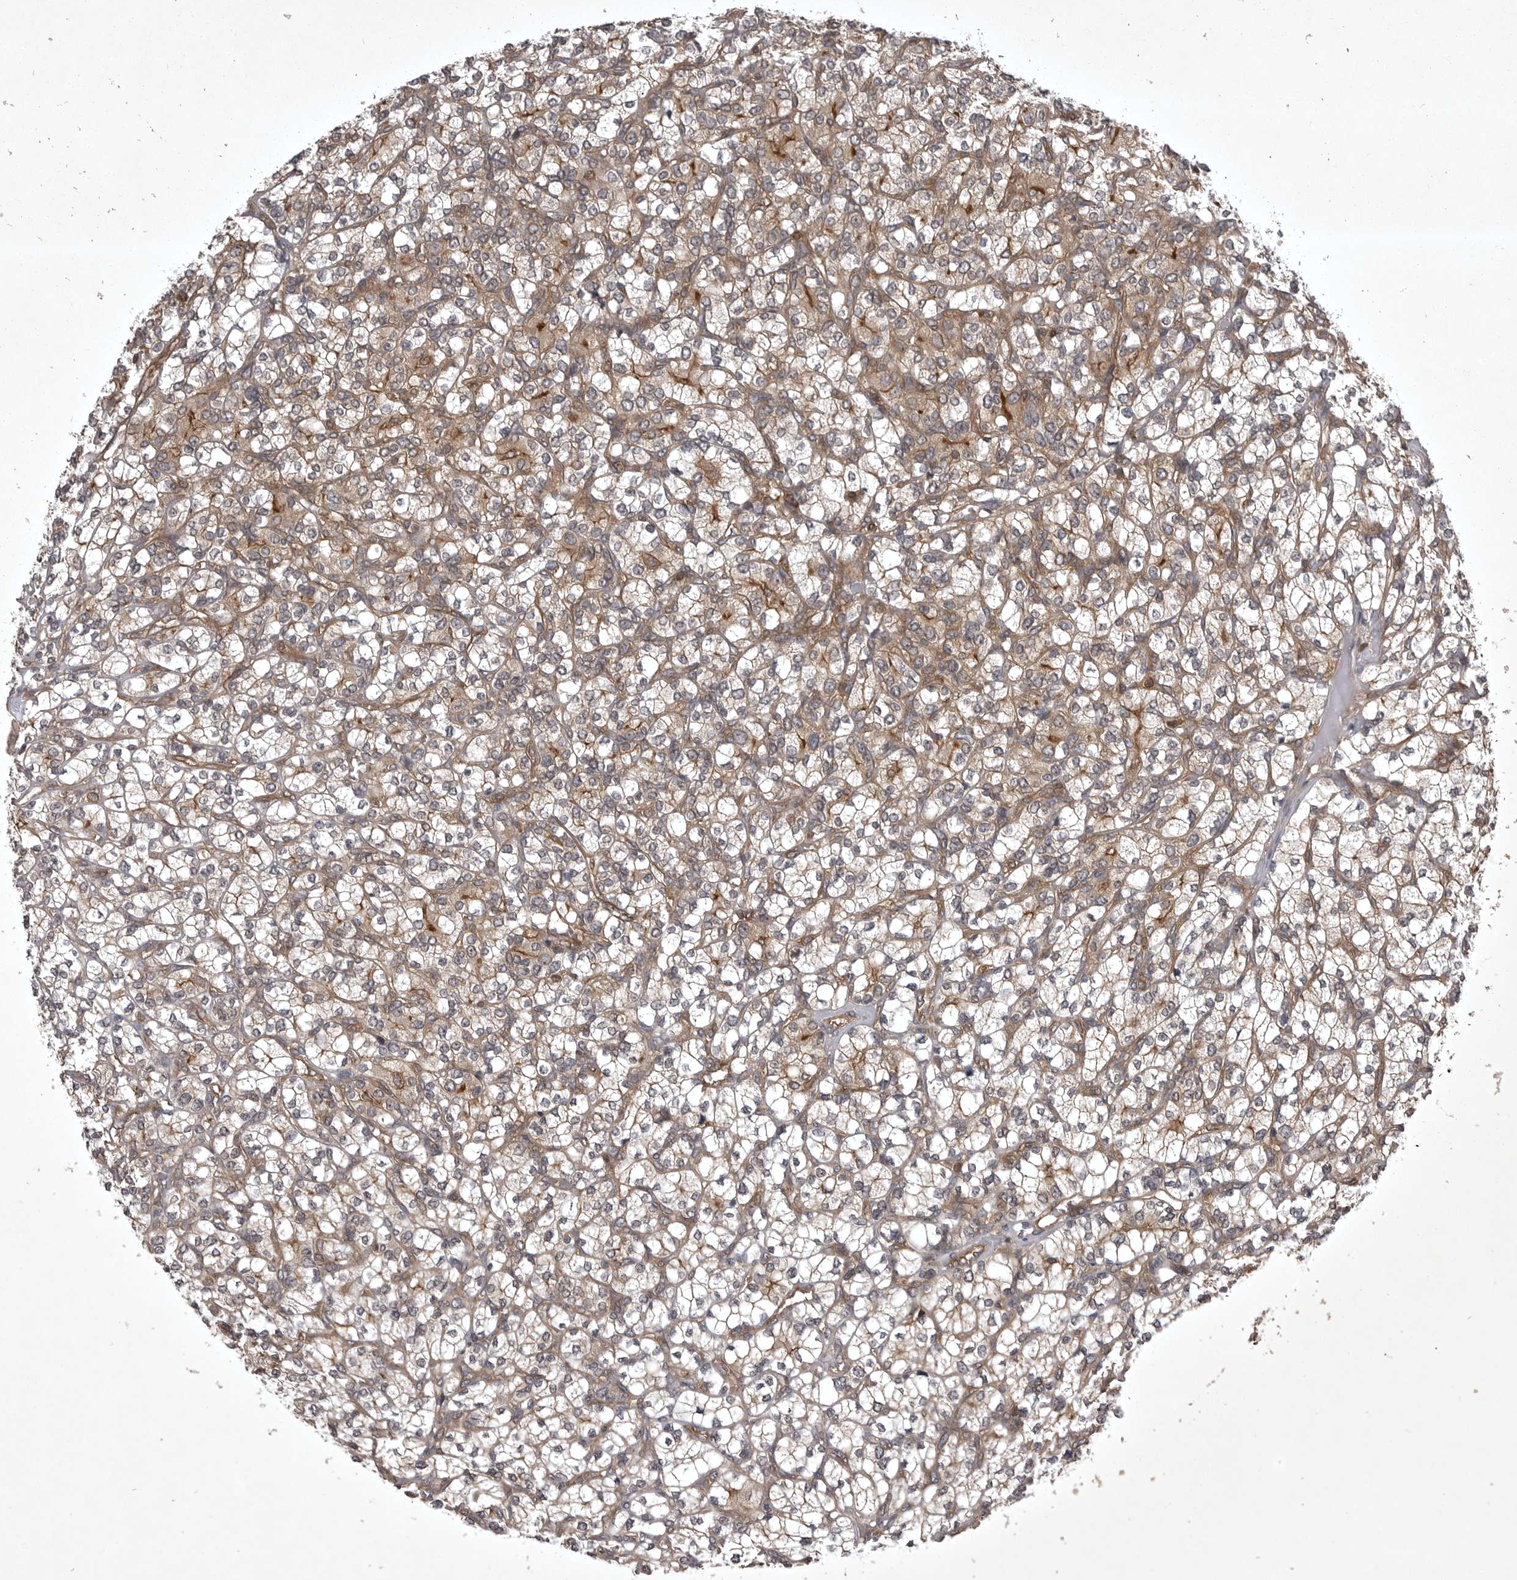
{"staining": {"intensity": "weak", "quantity": ">75%", "location": "cytoplasmic/membranous"}, "tissue": "renal cancer", "cell_type": "Tumor cells", "image_type": "cancer", "snomed": [{"axis": "morphology", "description": "Adenocarcinoma, NOS"}, {"axis": "topography", "description": "Kidney"}], "caption": "DAB immunohistochemical staining of renal cancer displays weak cytoplasmic/membranous protein positivity in approximately >75% of tumor cells.", "gene": "STK24", "patient": {"sex": "male", "age": 77}}